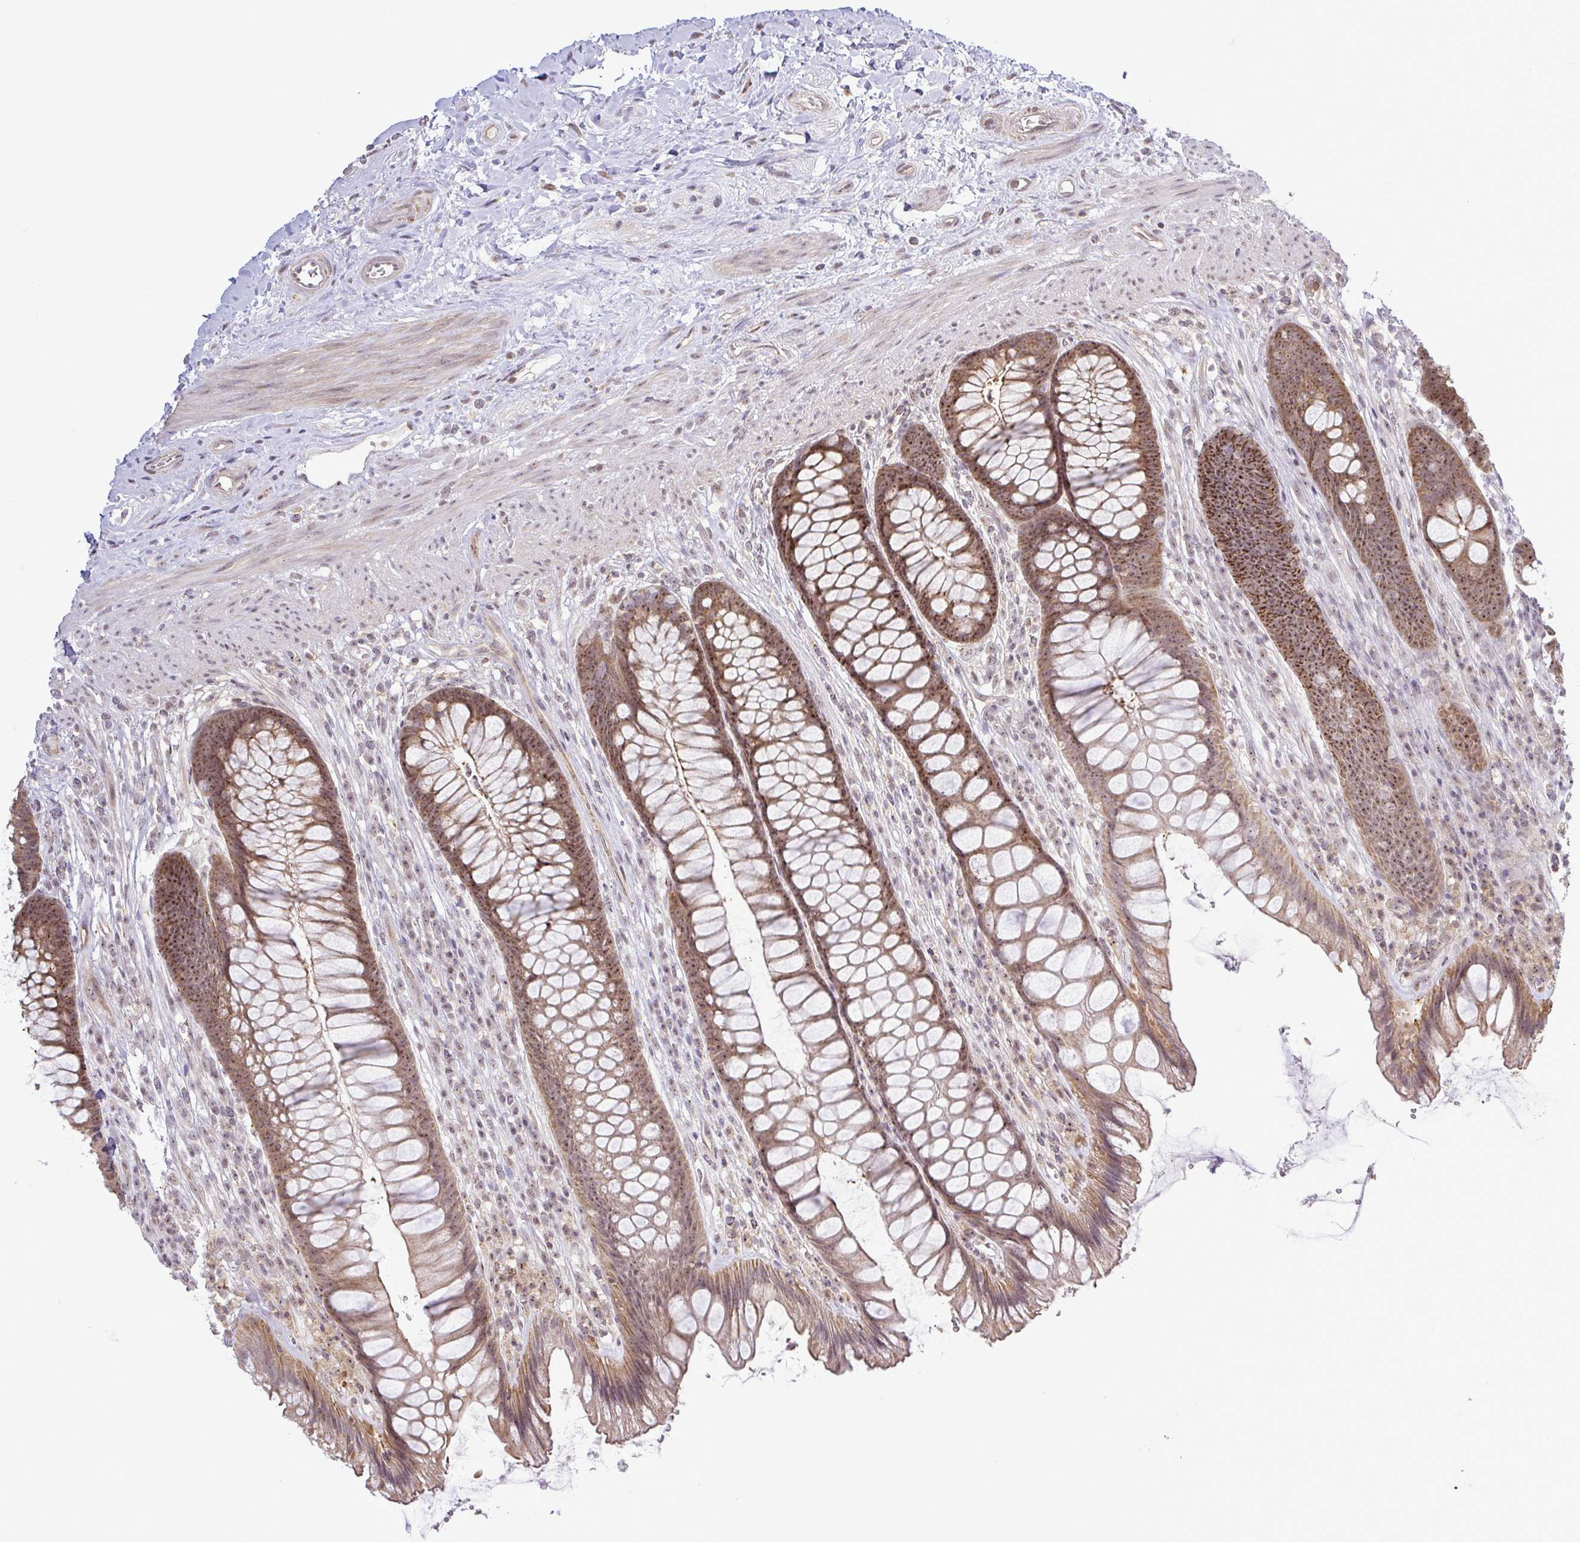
{"staining": {"intensity": "moderate", "quantity": ">75%", "location": "cytoplasmic/membranous,nuclear"}, "tissue": "rectum", "cell_type": "Glandular cells", "image_type": "normal", "snomed": [{"axis": "morphology", "description": "Normal tissue, NOS"}, {"axis": "topography", "description": "Rectum"}], "caption": "High-power microscopy captured an immunohistochemistry micrograph of benign rectum, revealing moderate cytoplasmic/membranous,nuclear expression in approximately >75% of glandular cells.", "gene": "RSL24D1", "patient": {"sex": "male", "age": 53}}